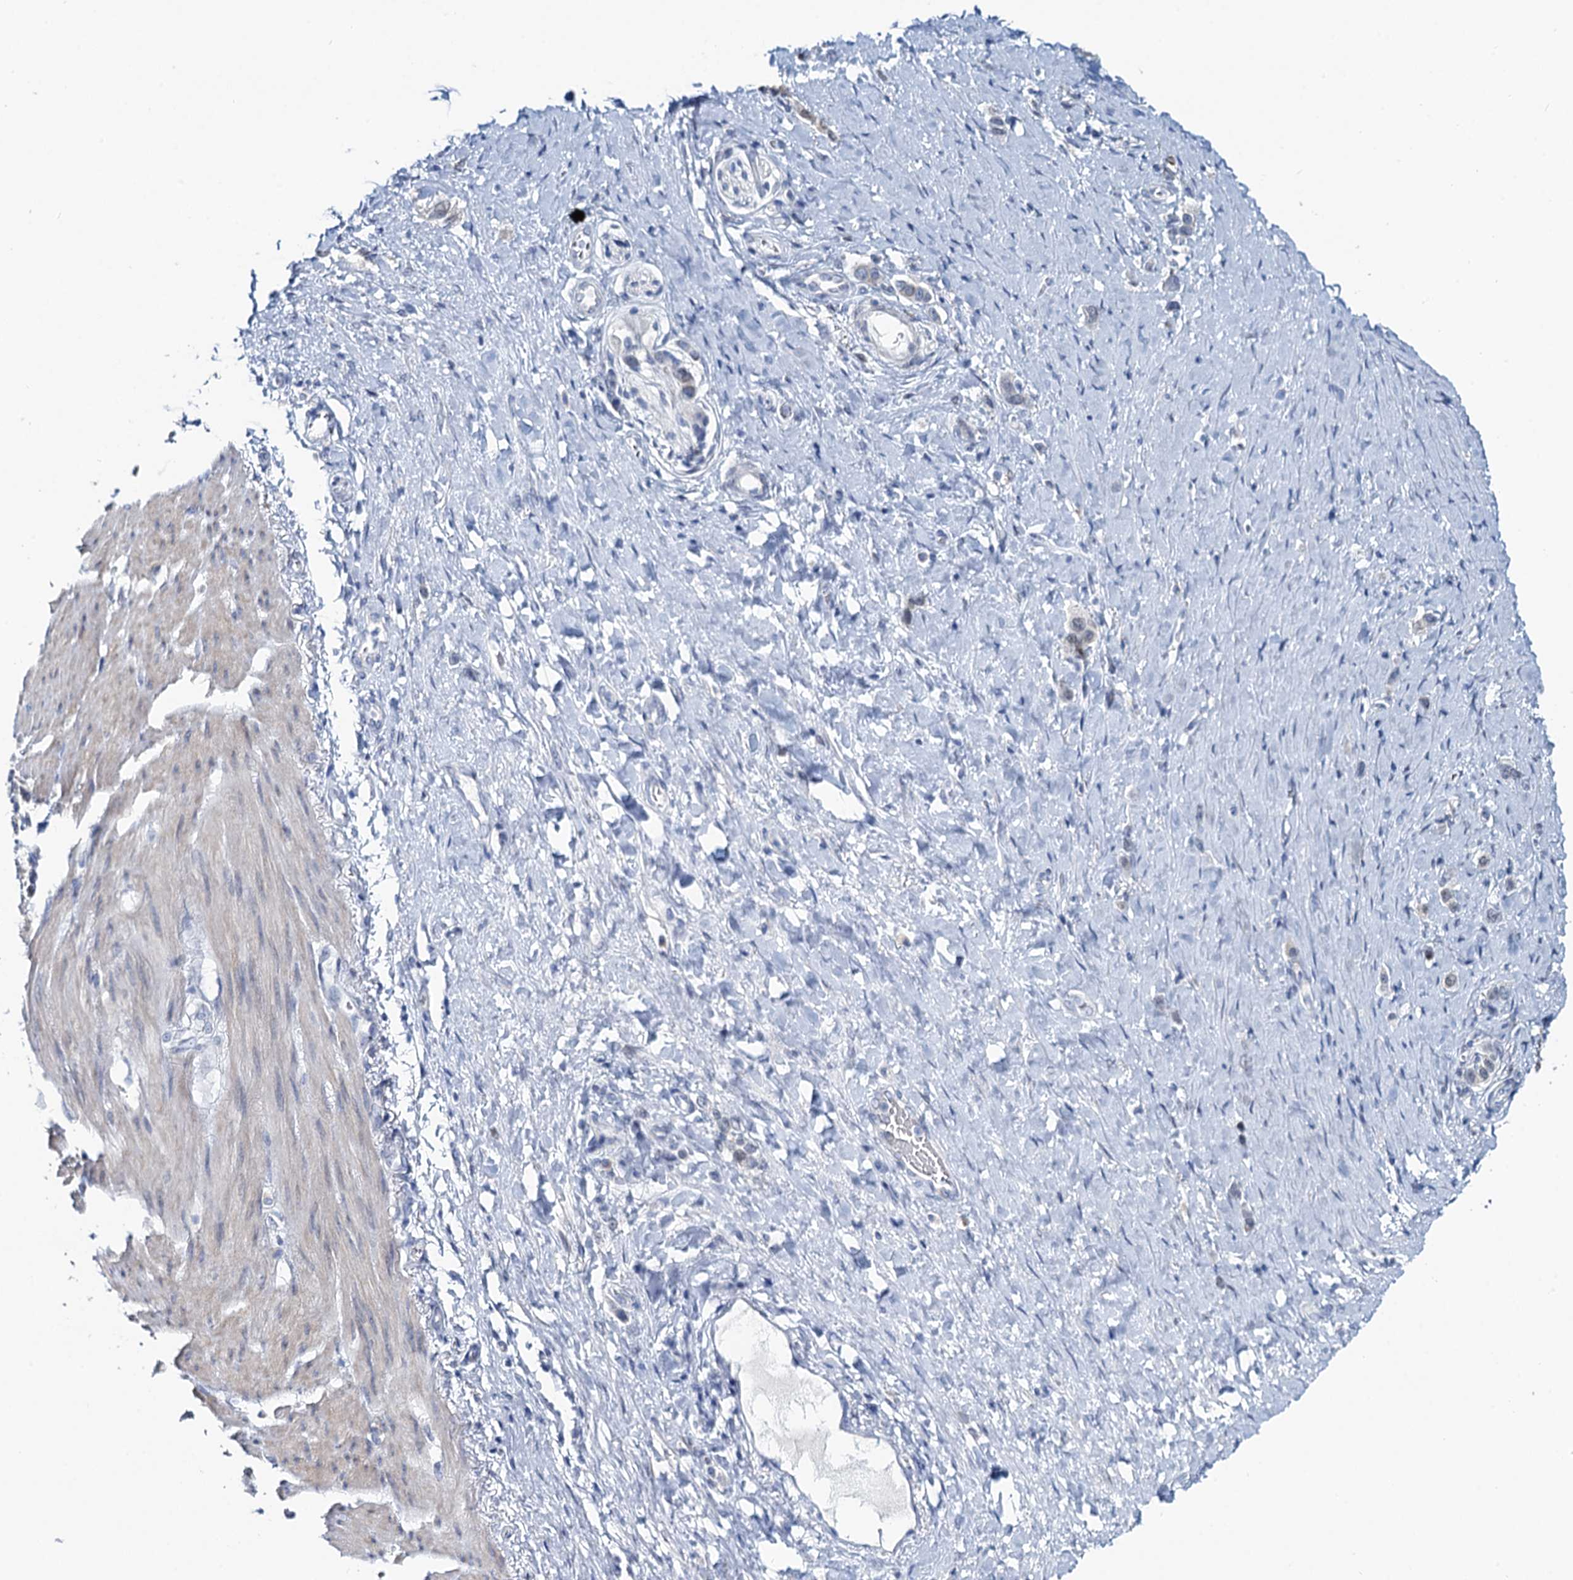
{"staining": {"intensity": "weak", "quantity": "<25%", "location": "cytoplasmic/membranous"}, "tissue": "stomach cancer", "cell_type": "Tumor cells", "image_type": "cancer", "snomed": [{"axis": "morphology", "description": "Adenocarcinoma, NOS"}, {"axis": "topography", "description": "Stomach"}], "caption": "Tumor cells are negative for protein expression in human stomach adenocarcinoma. The staining was performed using DAB (3,3'-diaminobenzidine) to visualize the protein expression in brown, while the nuclei were stained in blue with hematoxylin (Magnification: 20x).", "gene": "TOX3", "patient": {"sex": "female", "age": 65}}